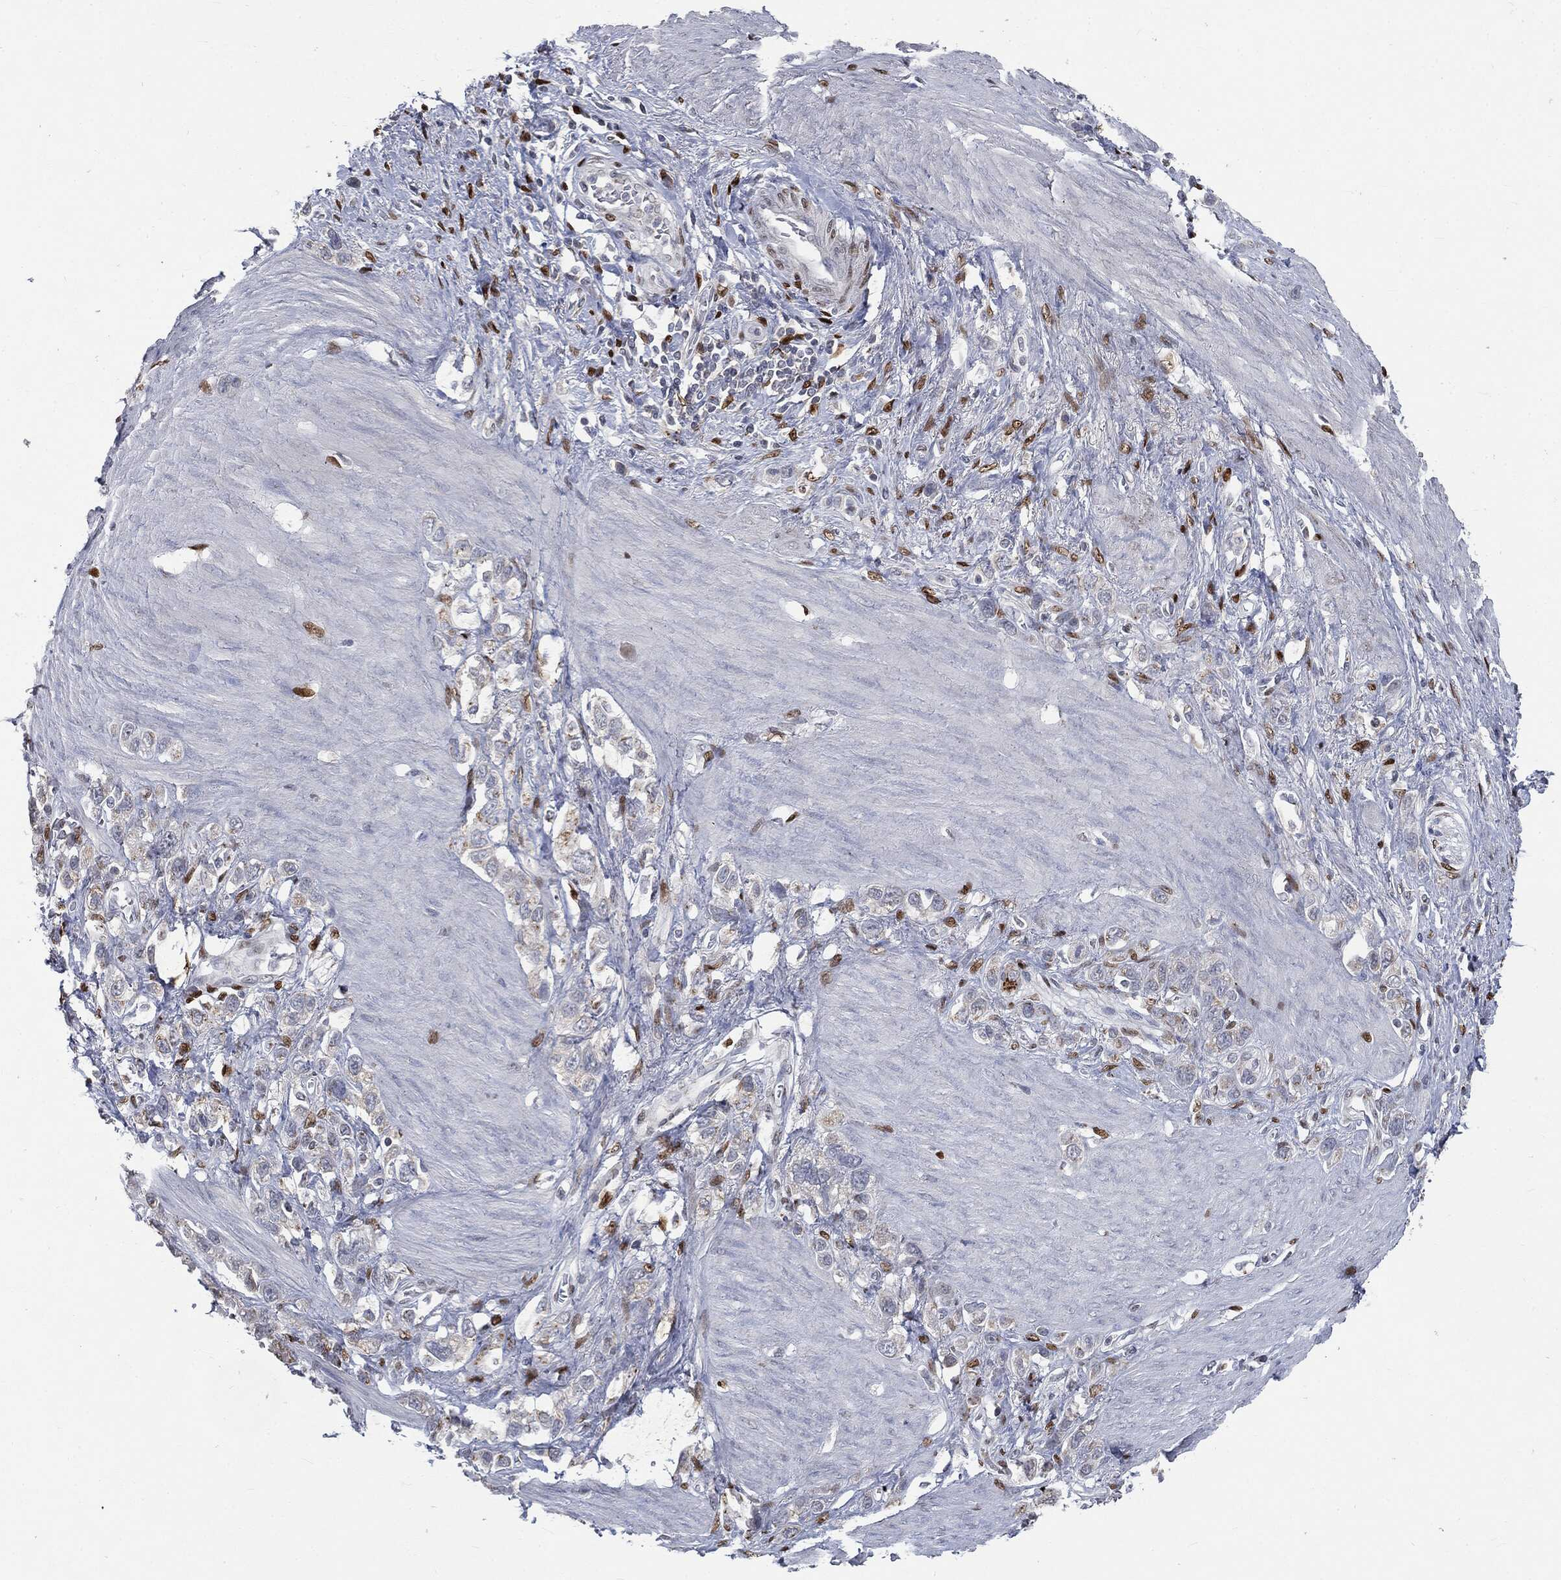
{"staining": {"intensity": "negative", "quantity": "none", "location": "none"}, "tissue": "stomach cancer", "cell_type": "Tumor cells", "image_type": "cancer", "snomed": [{"axis": "morphology", "description": "Adenocarcinoma, NOS"}, {"axis": "topography", "description": "Stomach"}], "caption": "Stomach cancer (adenocarcinoma) stained for a protein using IHC shows no positivity tumor cells.", "gene": "CASD1", "patient": {"sex": "female", "age": 65}}